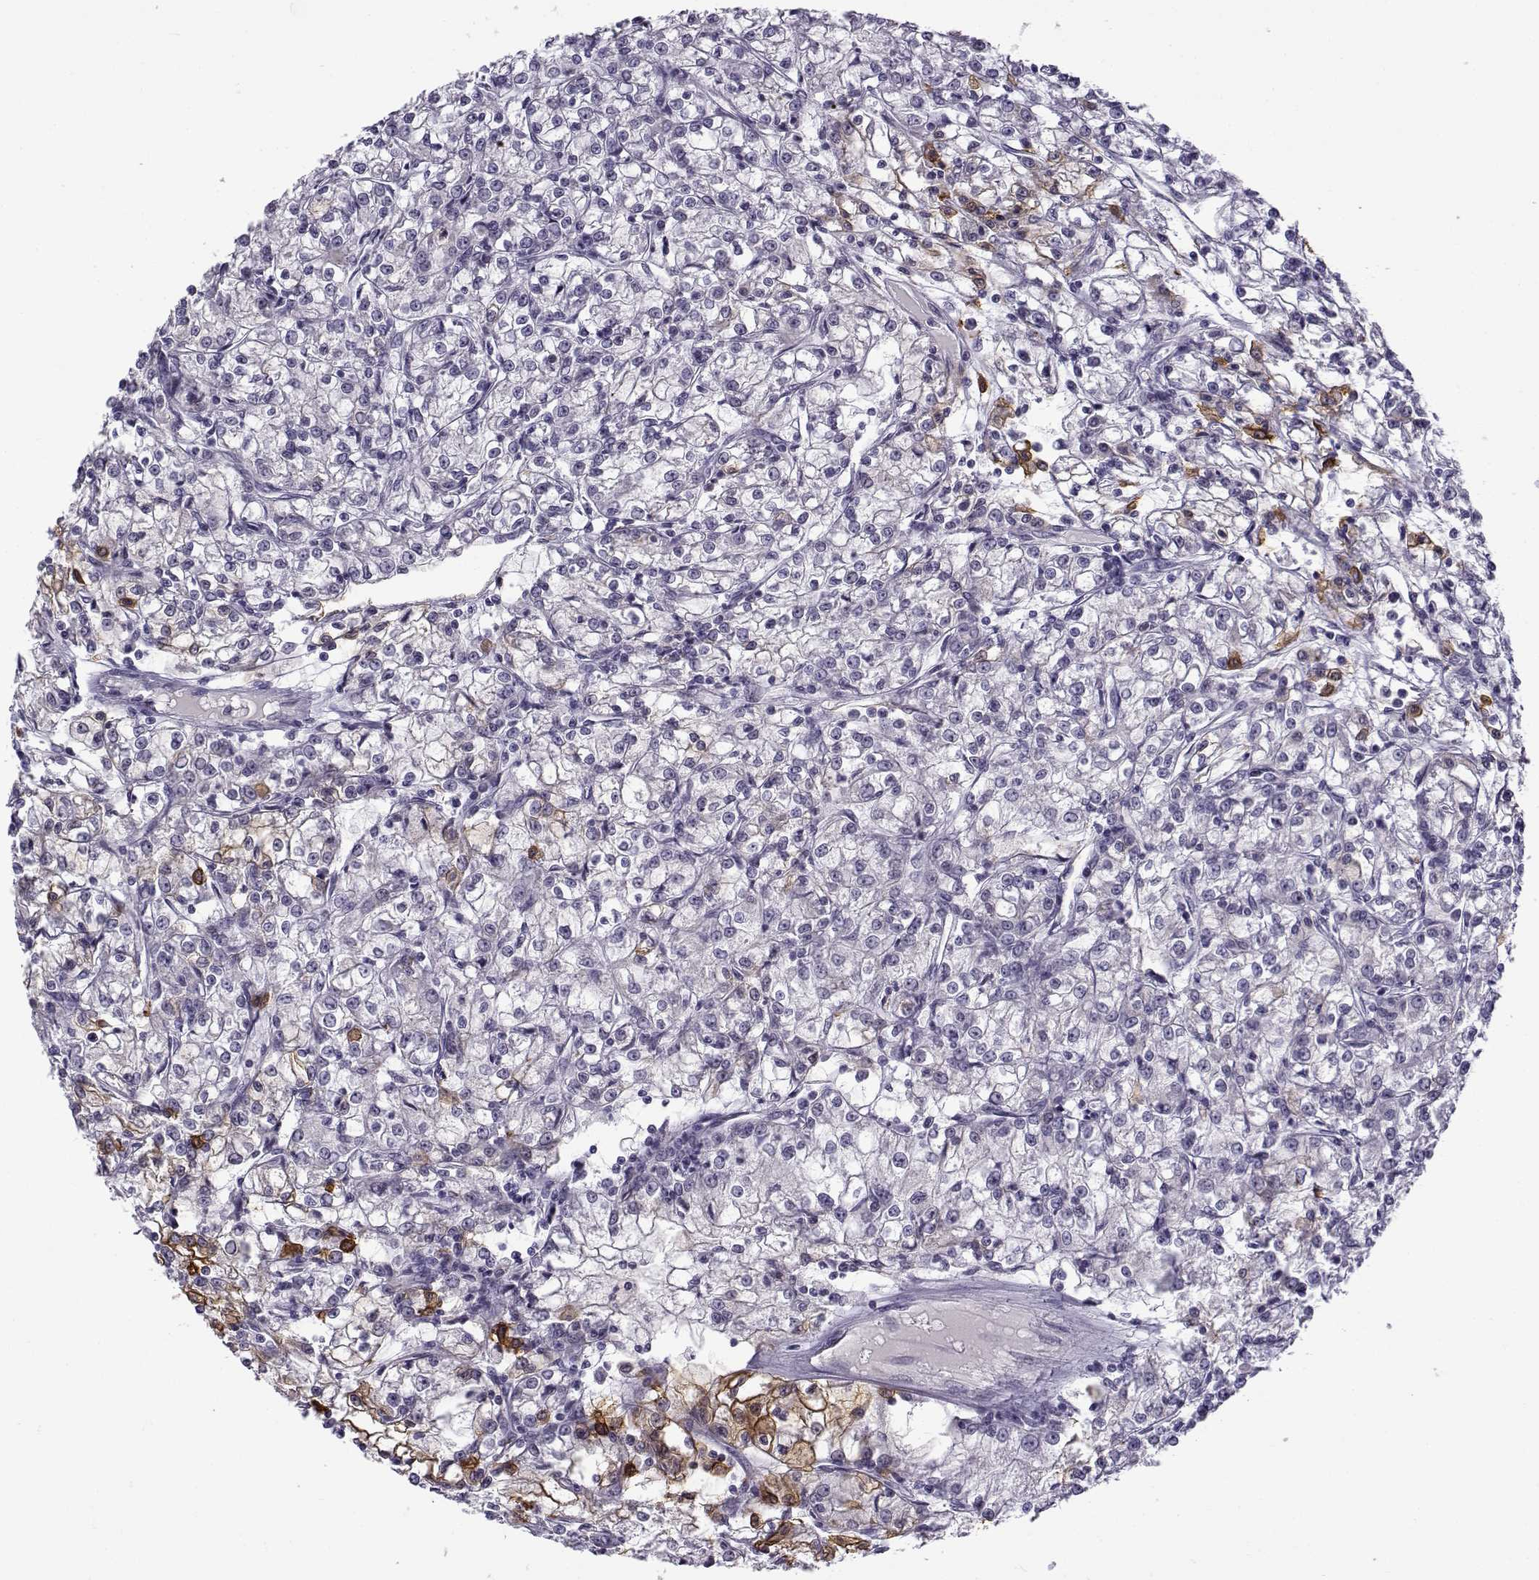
{"staining": {"intensity": "weak", "quantity": "<25%", "location": "cytoplasmic/membranous"}, "tissue": "renal cancer", "cell_type": "Tumor cells", "image_type": "cancer", "snomed": [{"axis": "morphology", "description": "Adenocarcinoma, NOS"}, {"axis": "topography", "description": "Kidney"}], "caption": "Renal cancer (adenocarcinoma) was stained to show a protein in brown. There is no significant staining in tumor cells.", "gene": "BACH1", "patient": {"sex": "female", "age": 59}}